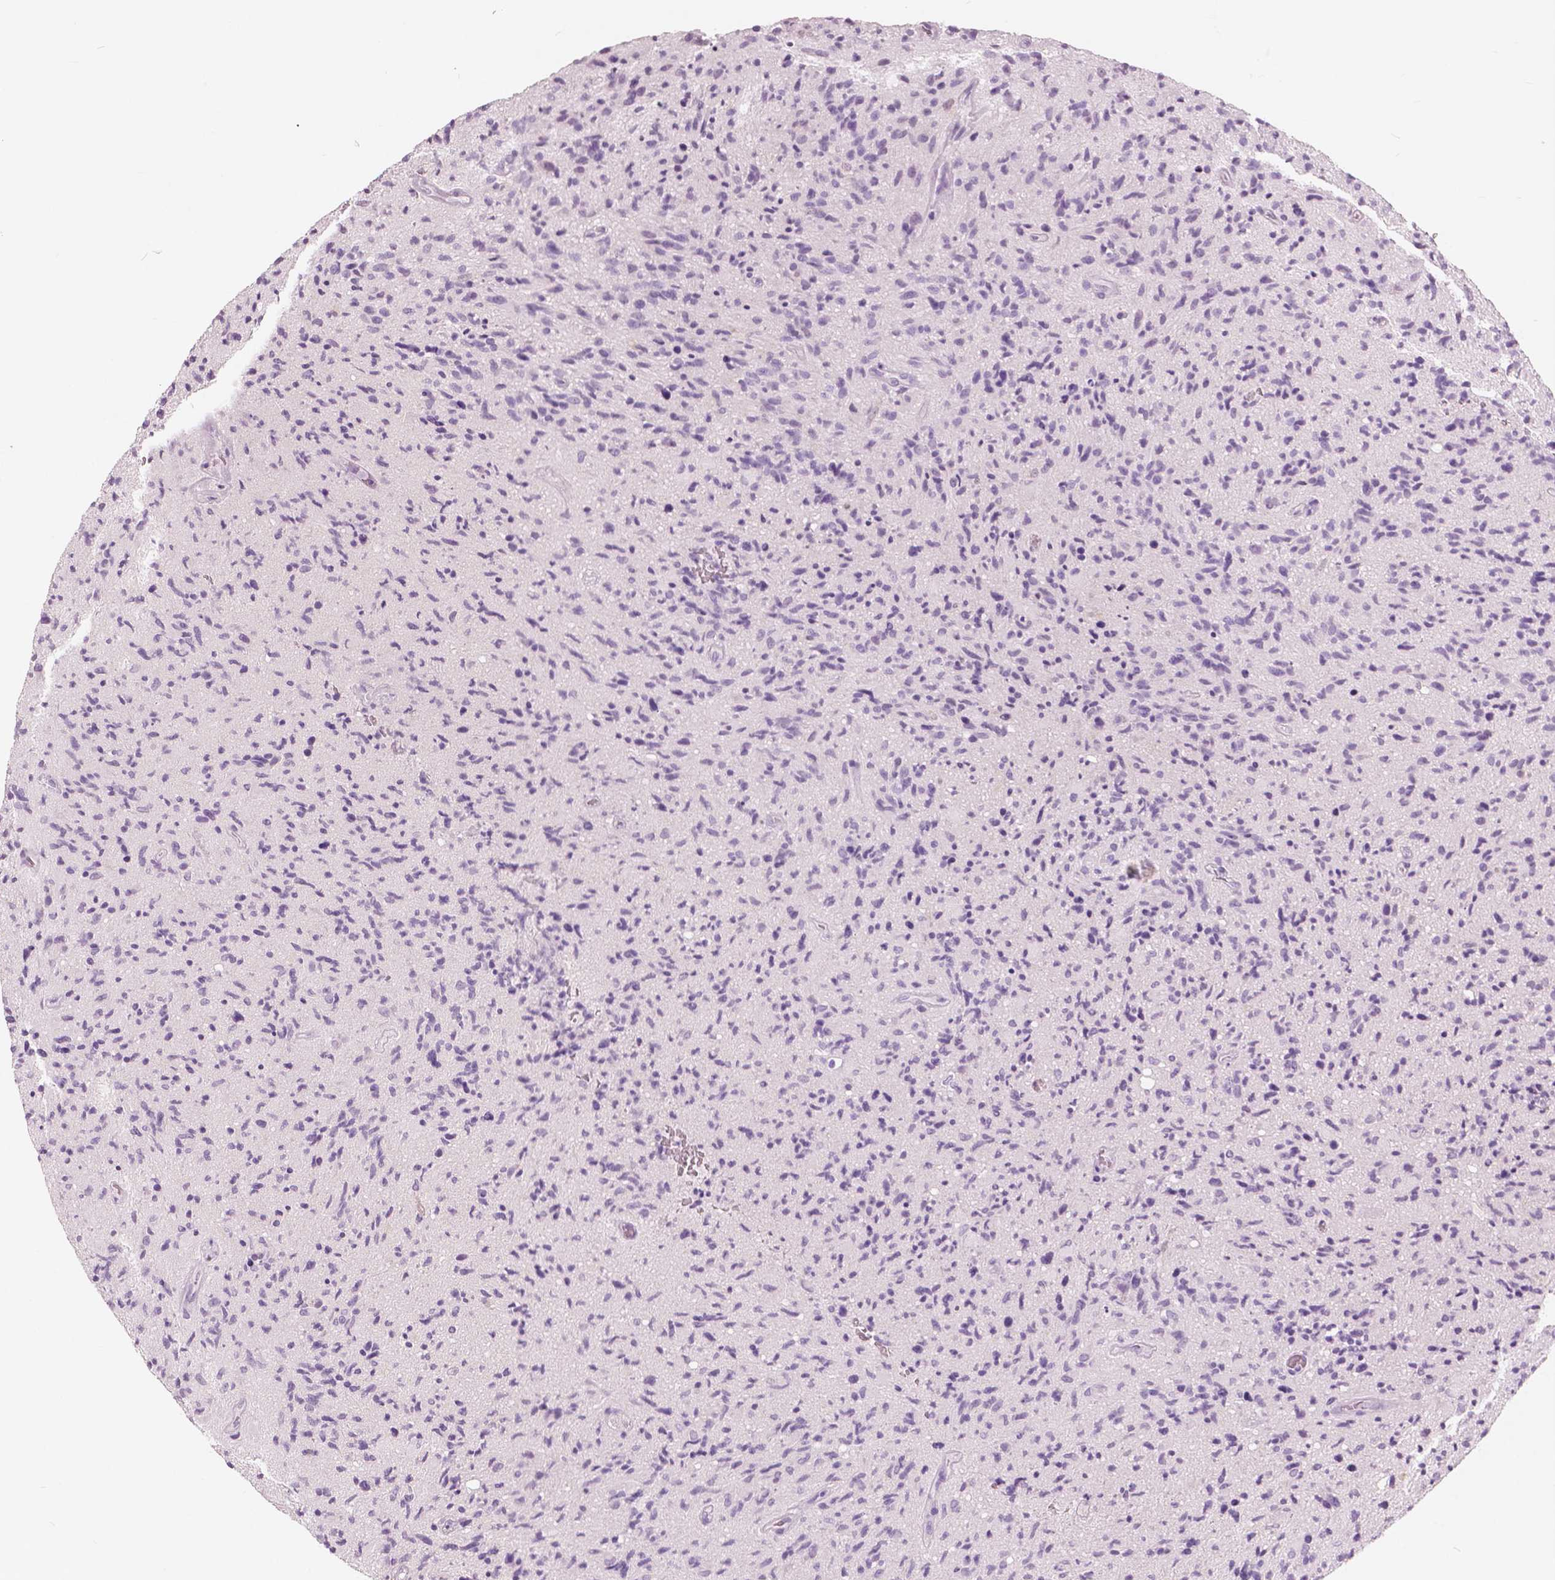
{"staining": {"intensity": "negative", "quantity": "none", "location": "none"}, "tissue": "glioma", "cell_type": "Tumor cells", "image_type": "cancer", "snomed": [{"axis": "morphology", "description": "Glioma, malignant, High grade"}, {"axis": "topography", "description": "Brain"}], "caption": "Tumor cells show no significant positivity in glioma.", "gene": "GALM", "patient": {"sex": "male", "age": 54}}